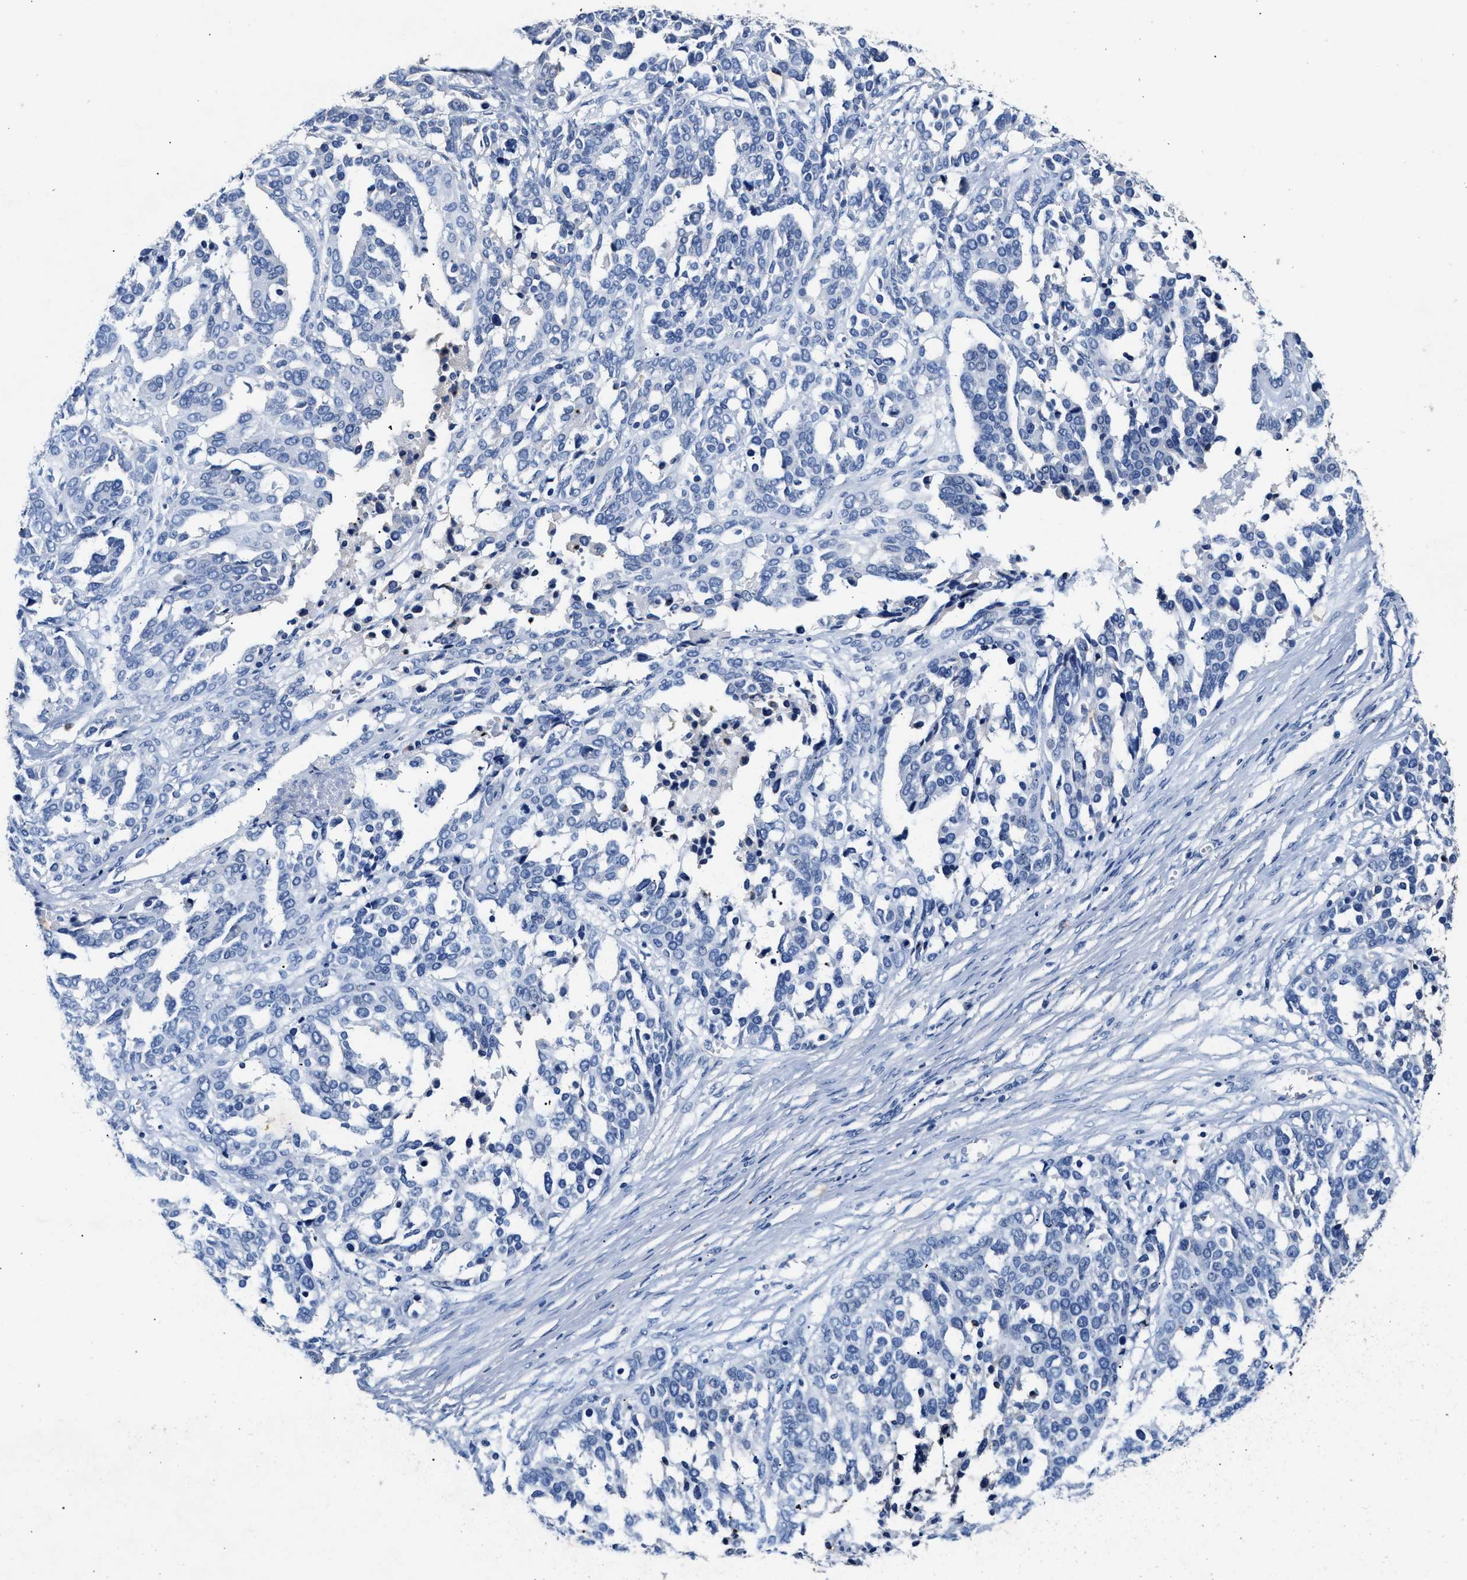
{"staining": {"intensity": "negative", "quantity": "none", "location": "none"}, "tissue": "ovarian cancer", "cell_type": "Tumor cells", "image_type": "cancer", "snomed": [{"axis": "morphology", "description": "Cystadenocarcinoma, serous, NOS"}, {"axis": "topography", "description": "Ovary"}], "caption": "Tumor cells are negative for protein expression in human serous cystadenocarcinoma (ovarian).", "gene": "GNAI3", "patient": {"sex": "female", "age": 44}}